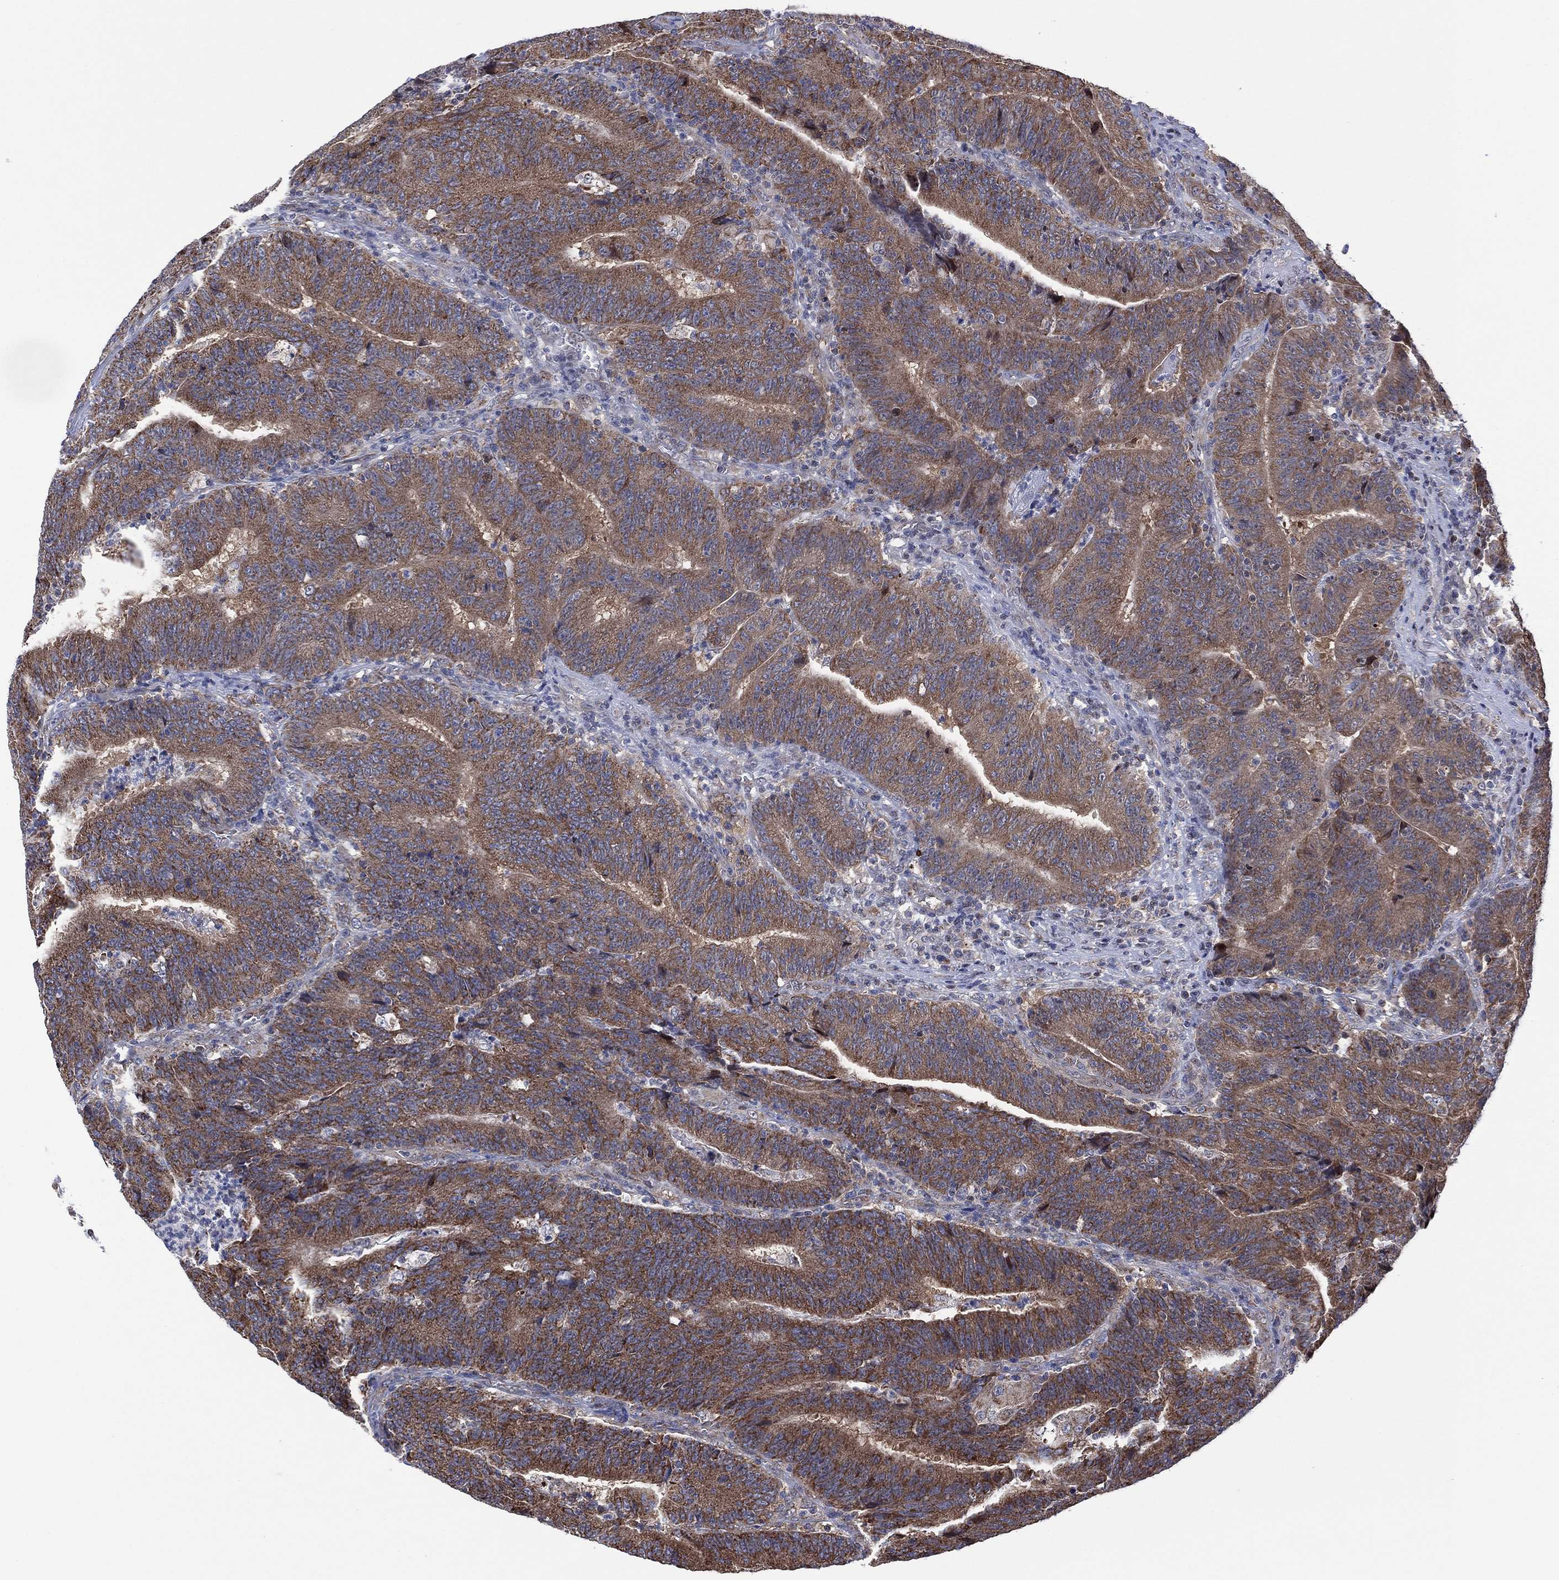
{"staining": {"intensity": "moderate", "quantity": "25%-75%", "location": "cytoplasmic/membranous"}, "tissue": "colorectal cancer", "cell_type": "Tumor cells", "image_type": "cancer", "snomed": [{"axis": "morphology", "description": "Adenocarcinoma, NOS"}, {"axis": "topography", "description": "Colon"}], "caption": "There is medium levels of moderate cytoplasmic/membranous positivity in tumor cells of colorectal adenocarcinoma, as demonstrated by immunohistochemical staining (brown color).", "gene": "PIDD1", "patient": {"sex": "female", "age": 75}}